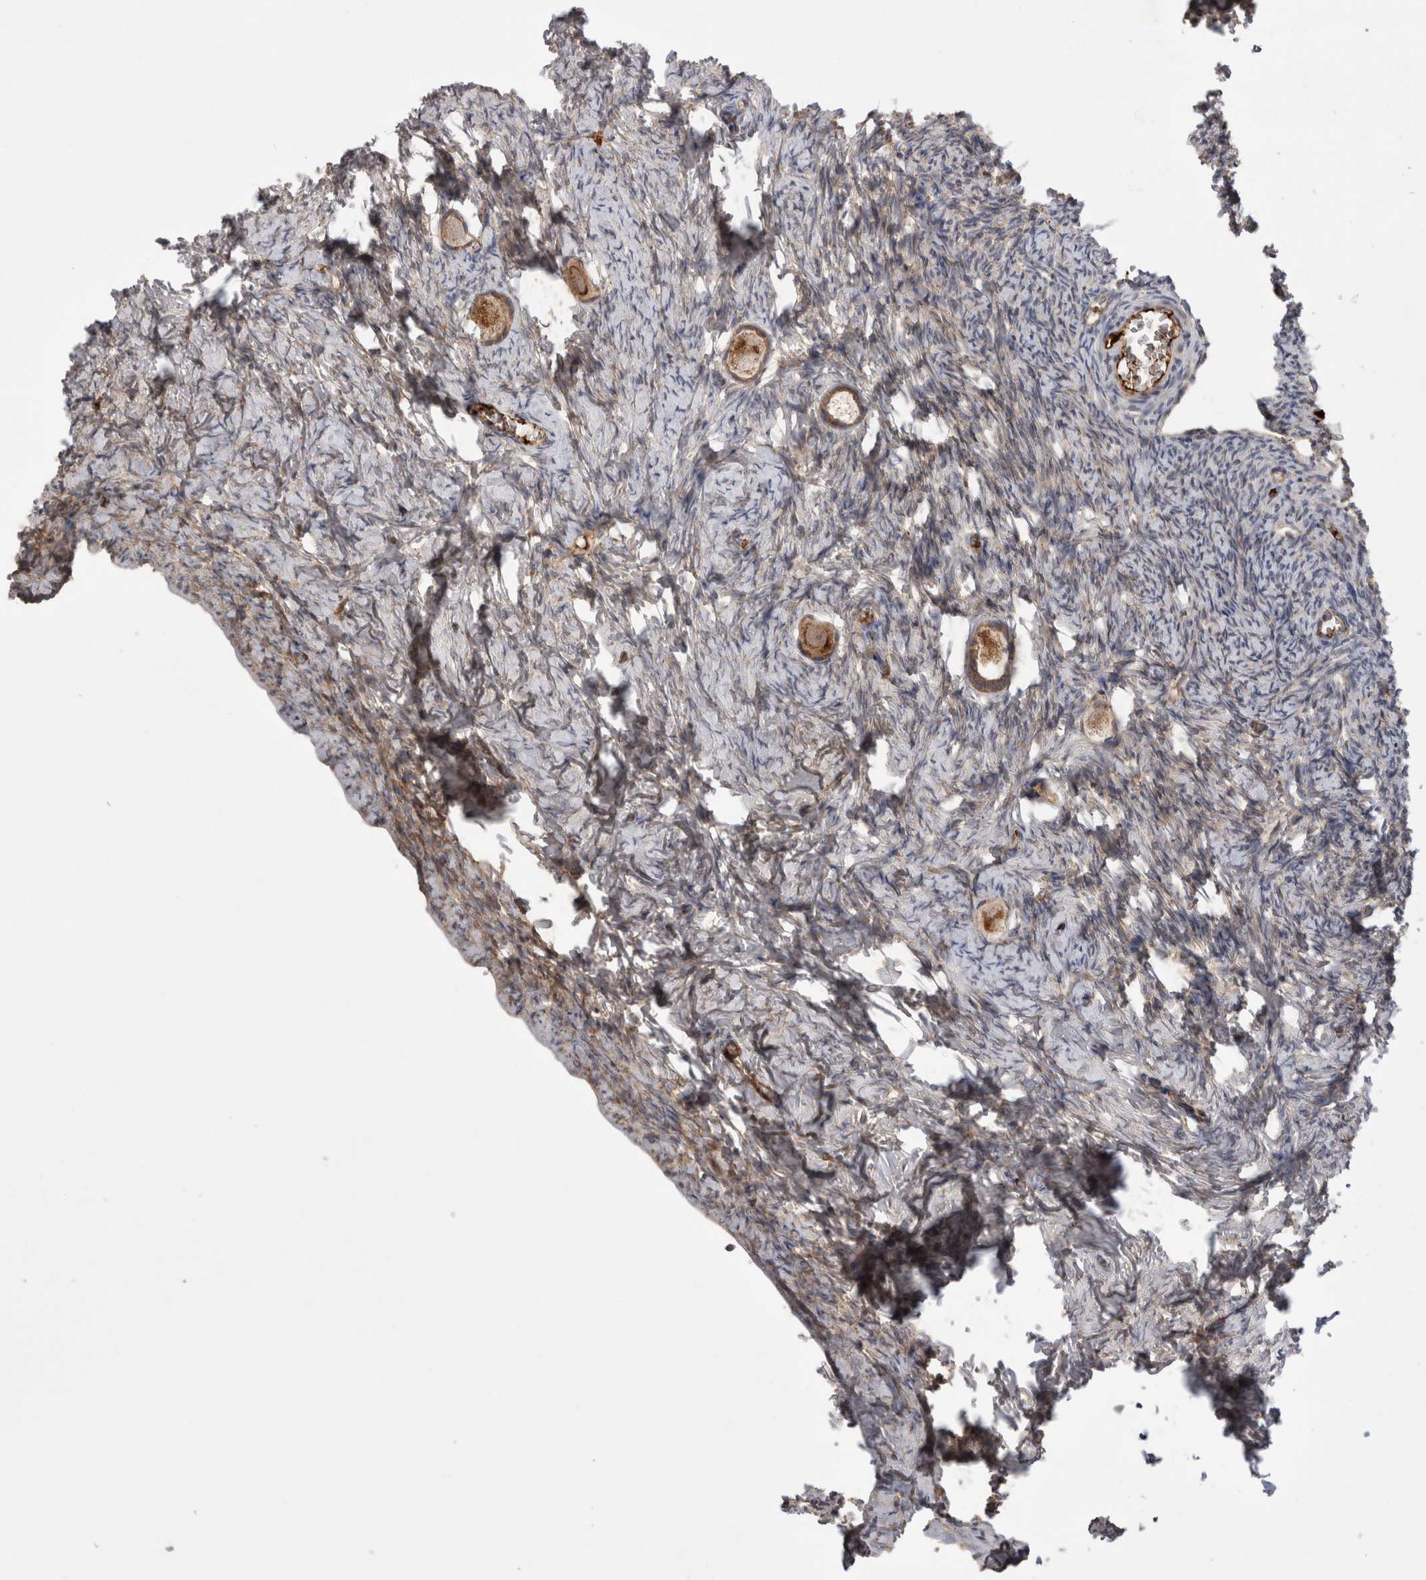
{"staining": {"intensity": "moderate", "quantity": ">75%", "location": "cytoplasmic/membranous"}, "tissue": "ovary", "cell_type": "Follicle cells", "image_type": "normal", "snomed": [{"axis": "morphology", "description": "Normal tissue, NOS"}, {"axis": "topography", "description": "Ovary"}], "caption": "Immunohistochemical staining of benign human ovary shows medium levels of moderate cytoplasmic/membranous expression in about >75% of follicle cells. The protein of interest is stained brown, and the nuclei are stained in blue (DAB IHC with brightfield microscopy, high magnification).", "gene": "DARS2", "patient": {"sex": "female", "age": 27}}